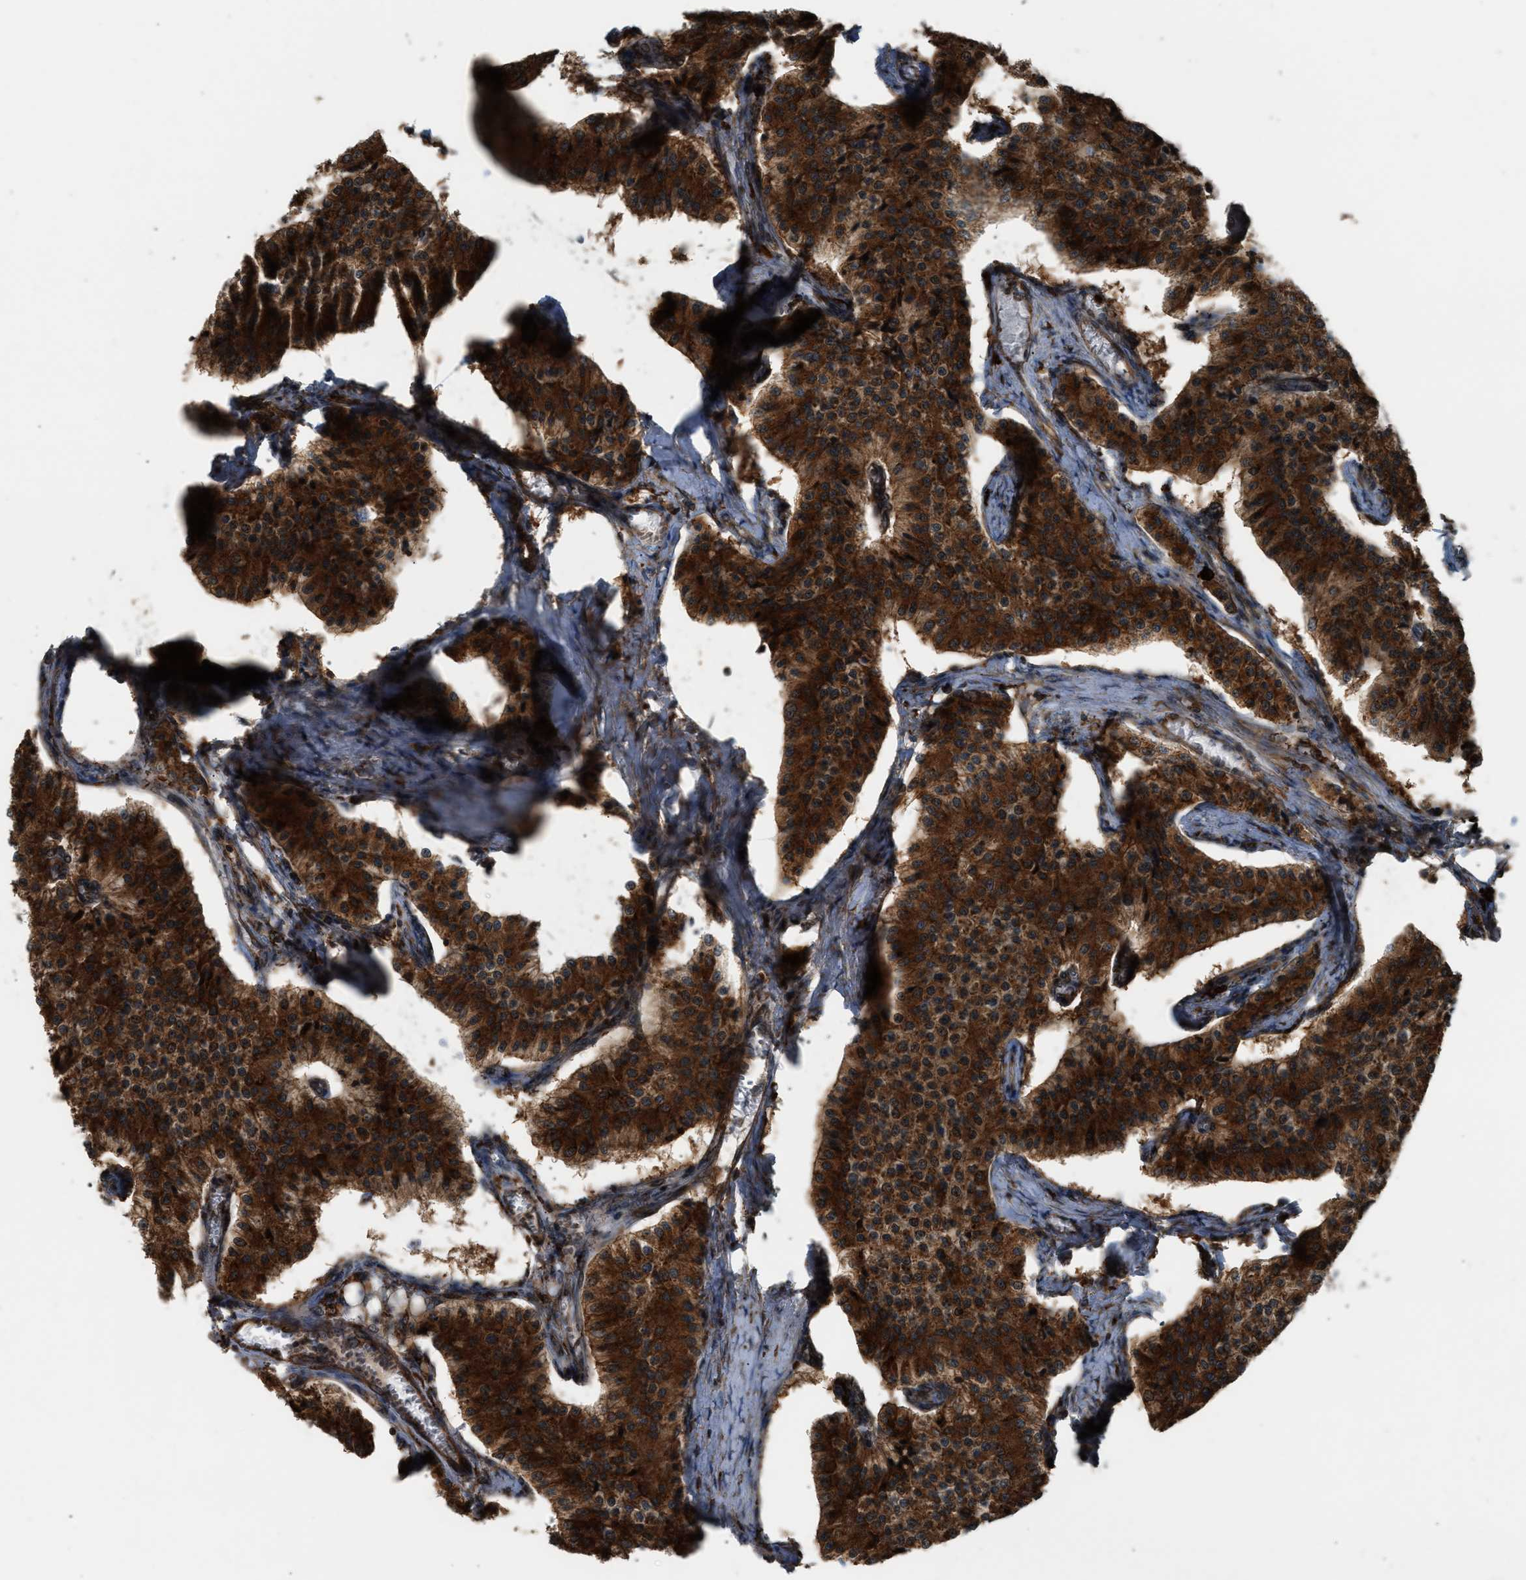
{"staining": {"intensity": "strong", "quantity": ">75%", "location": "cytoplasmic/membranous"}, "tissue": "carcinoid", "cell_type": "Tumor cells", "image_type": "cancer", "snomed": [{"axis": "morphology", "description": "Carcinoid, malignant, NOS"}, {"axis": "topography", "description": "Colon"}], "caption": "Immunohistochemistry (IHC) micrograph of neoplastic tissue: malignant carcinoid stained using immunohistochemistry (IHC) demonstrates high levels of strong protein expression localized specifically in the cytoplasmic/membranous of tumor cells, appearing as a cytoplasmic/membranous brown color.", "gene": "BAIAP2L1", "patient": {"sex": "female", "age": 52}}